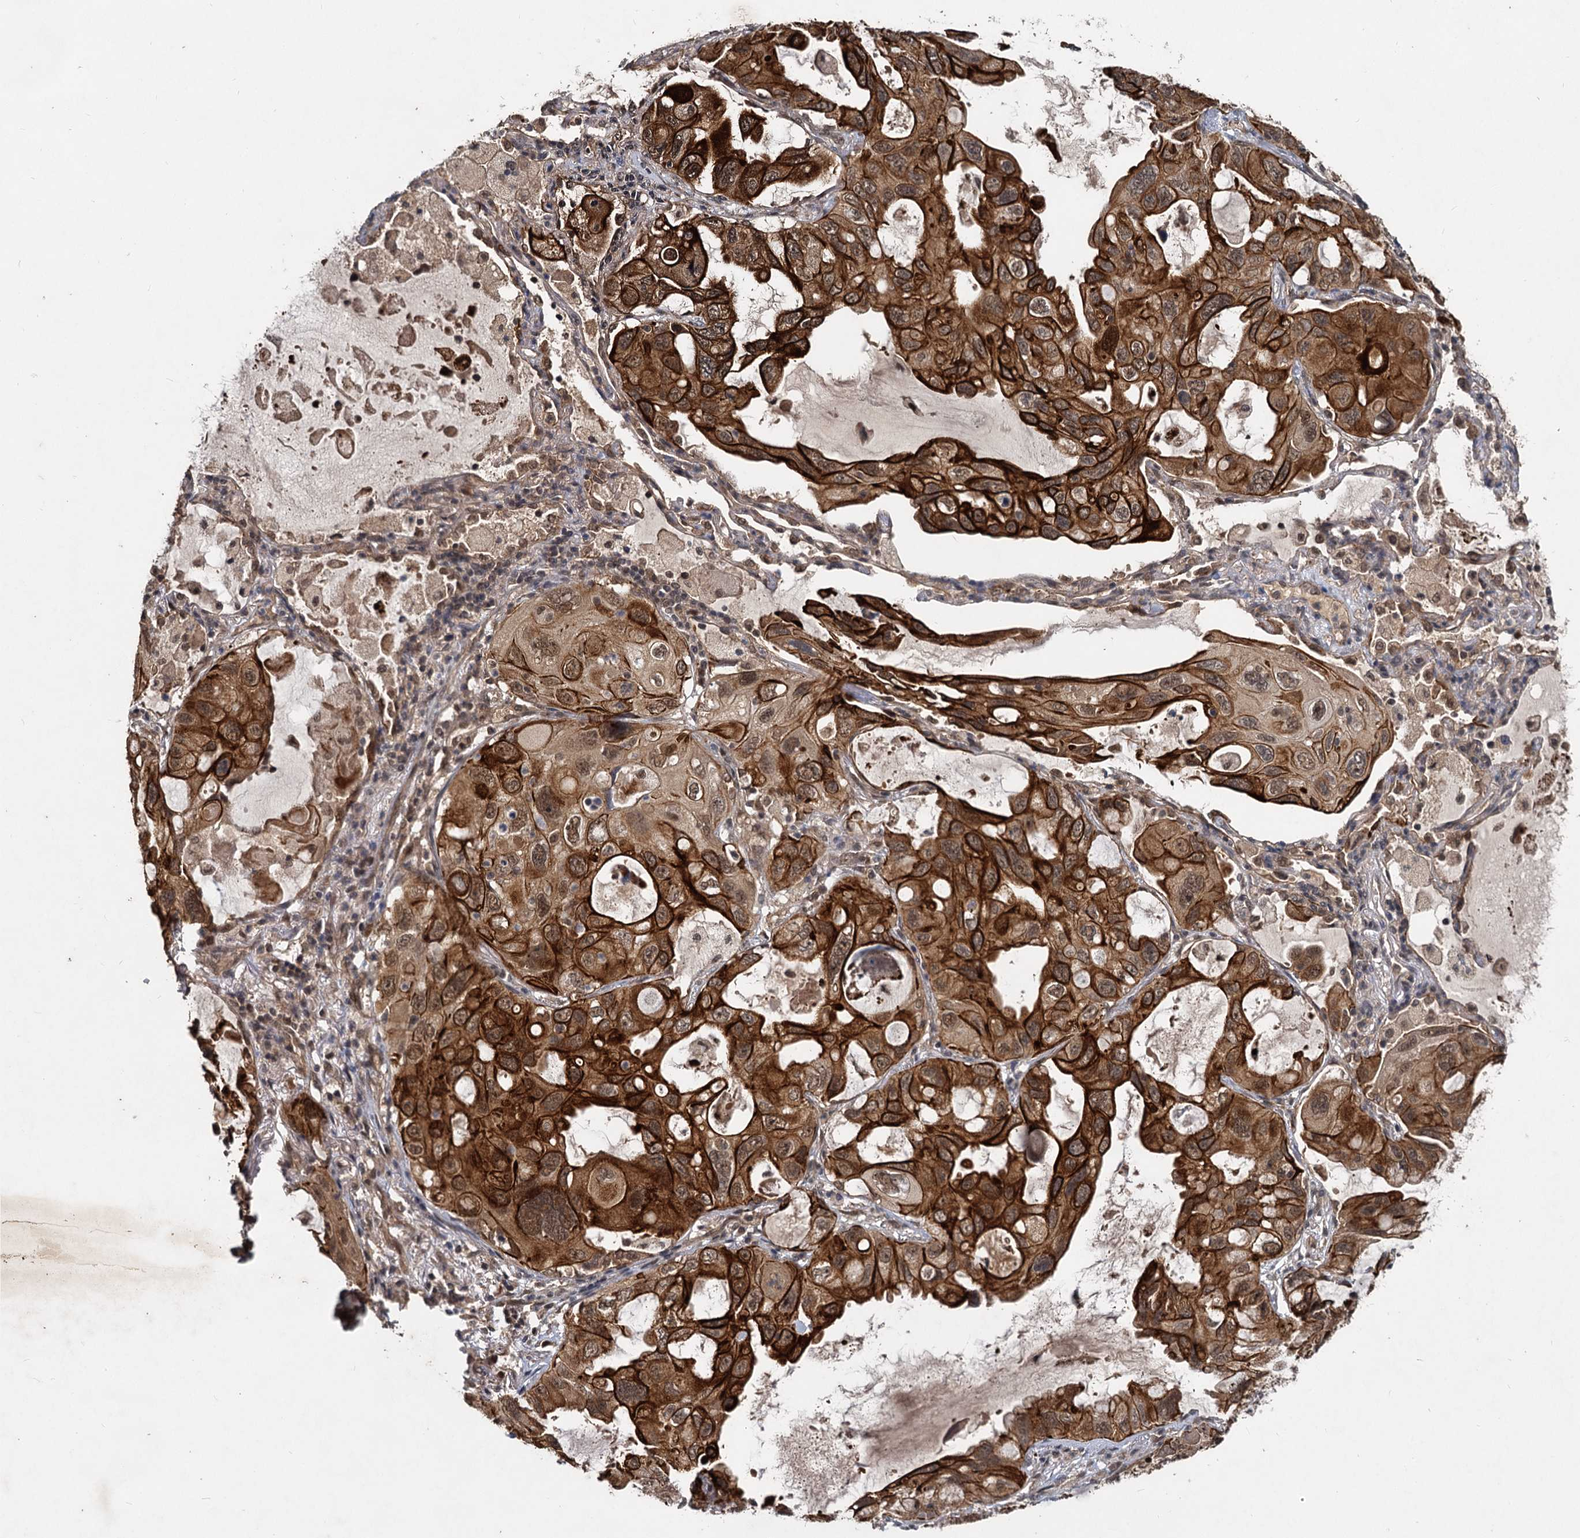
{"staining": {"intensity": "strong", "quantity": ">75%", "location": "cytoplasmic/membranous"}, "tissue": "lung cancer", "cell_type": "Tumor cells", "image_type": "cancer", "snomed": [{"axis": "morphology", "description": "Squamous cell carcinoma, NOS"}, {"axis": "topography", "description": "Lung"}], "caption": "Squamous cell carcinoma (lung) tissue demonstrates strong cytoplasmic/membranous staining in about >75% of tumor cells The protein is stained brown, and the nuclei are stained in blue (DAB IHC with brightfield microscopy, high magnification).", "gene": "RITA1", "patient": {"sex": "female", "age": 73}}